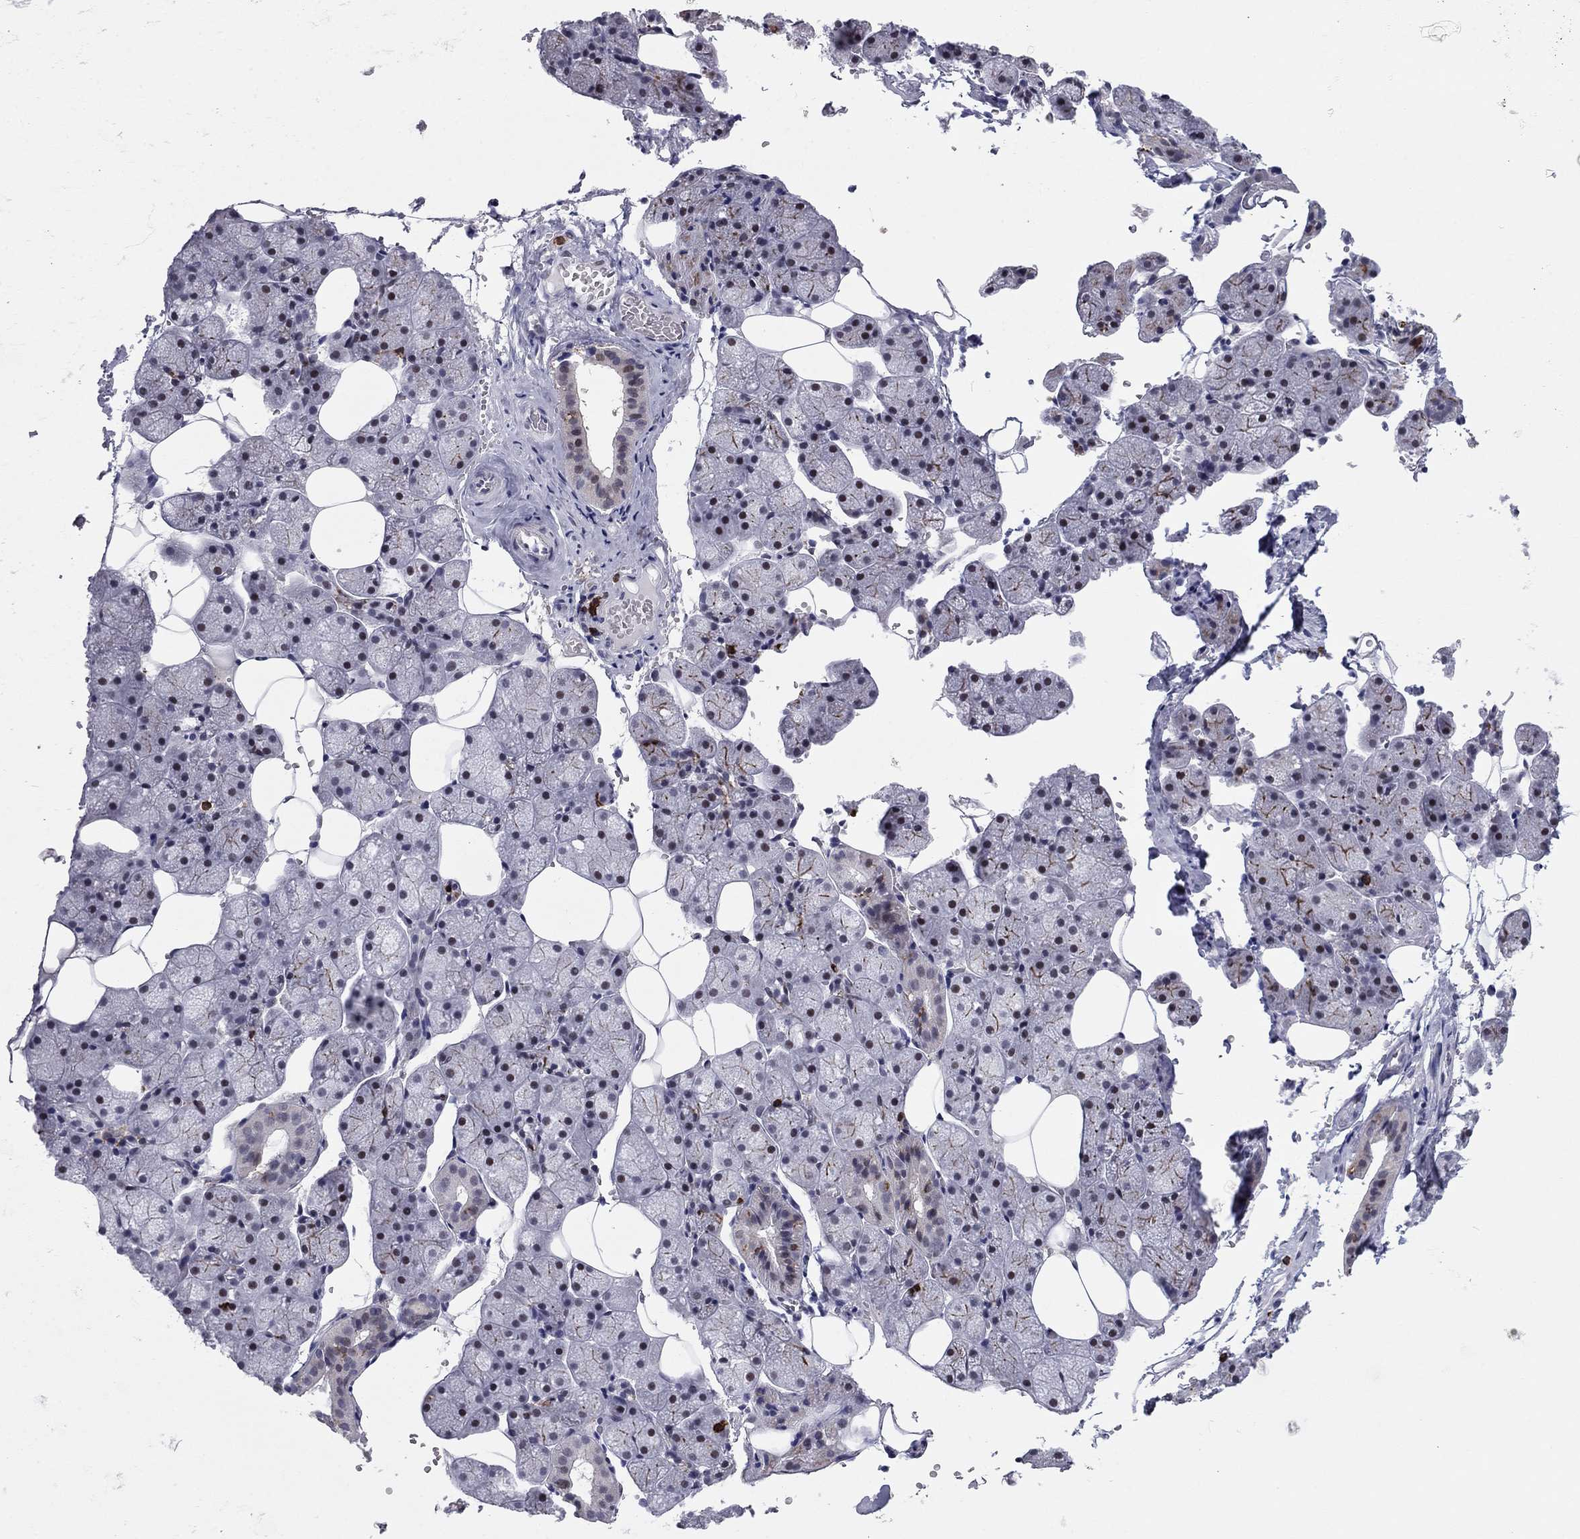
{"staining": {"intensity": "strong", "quantity": "25%-75%", "location": "cytoplasmic/membranous"}, "tissue": "salivary gland", "cell_type": "Glandular cells", "image_type": "normal", "snomed": [{"axis": "morphology", "description": "Normal tissue, NOS"}, {"axis": "topography", "description": "Salivary gland"}], "caption": "Immunohistochemical staining of normal human salivary gland exhibits strong cytoplasmic/membranous protein staining in about 25%-75% of glandular cells.", "gene": "ARHGAP27", "patient": {"sex": "male", "age": 38}}